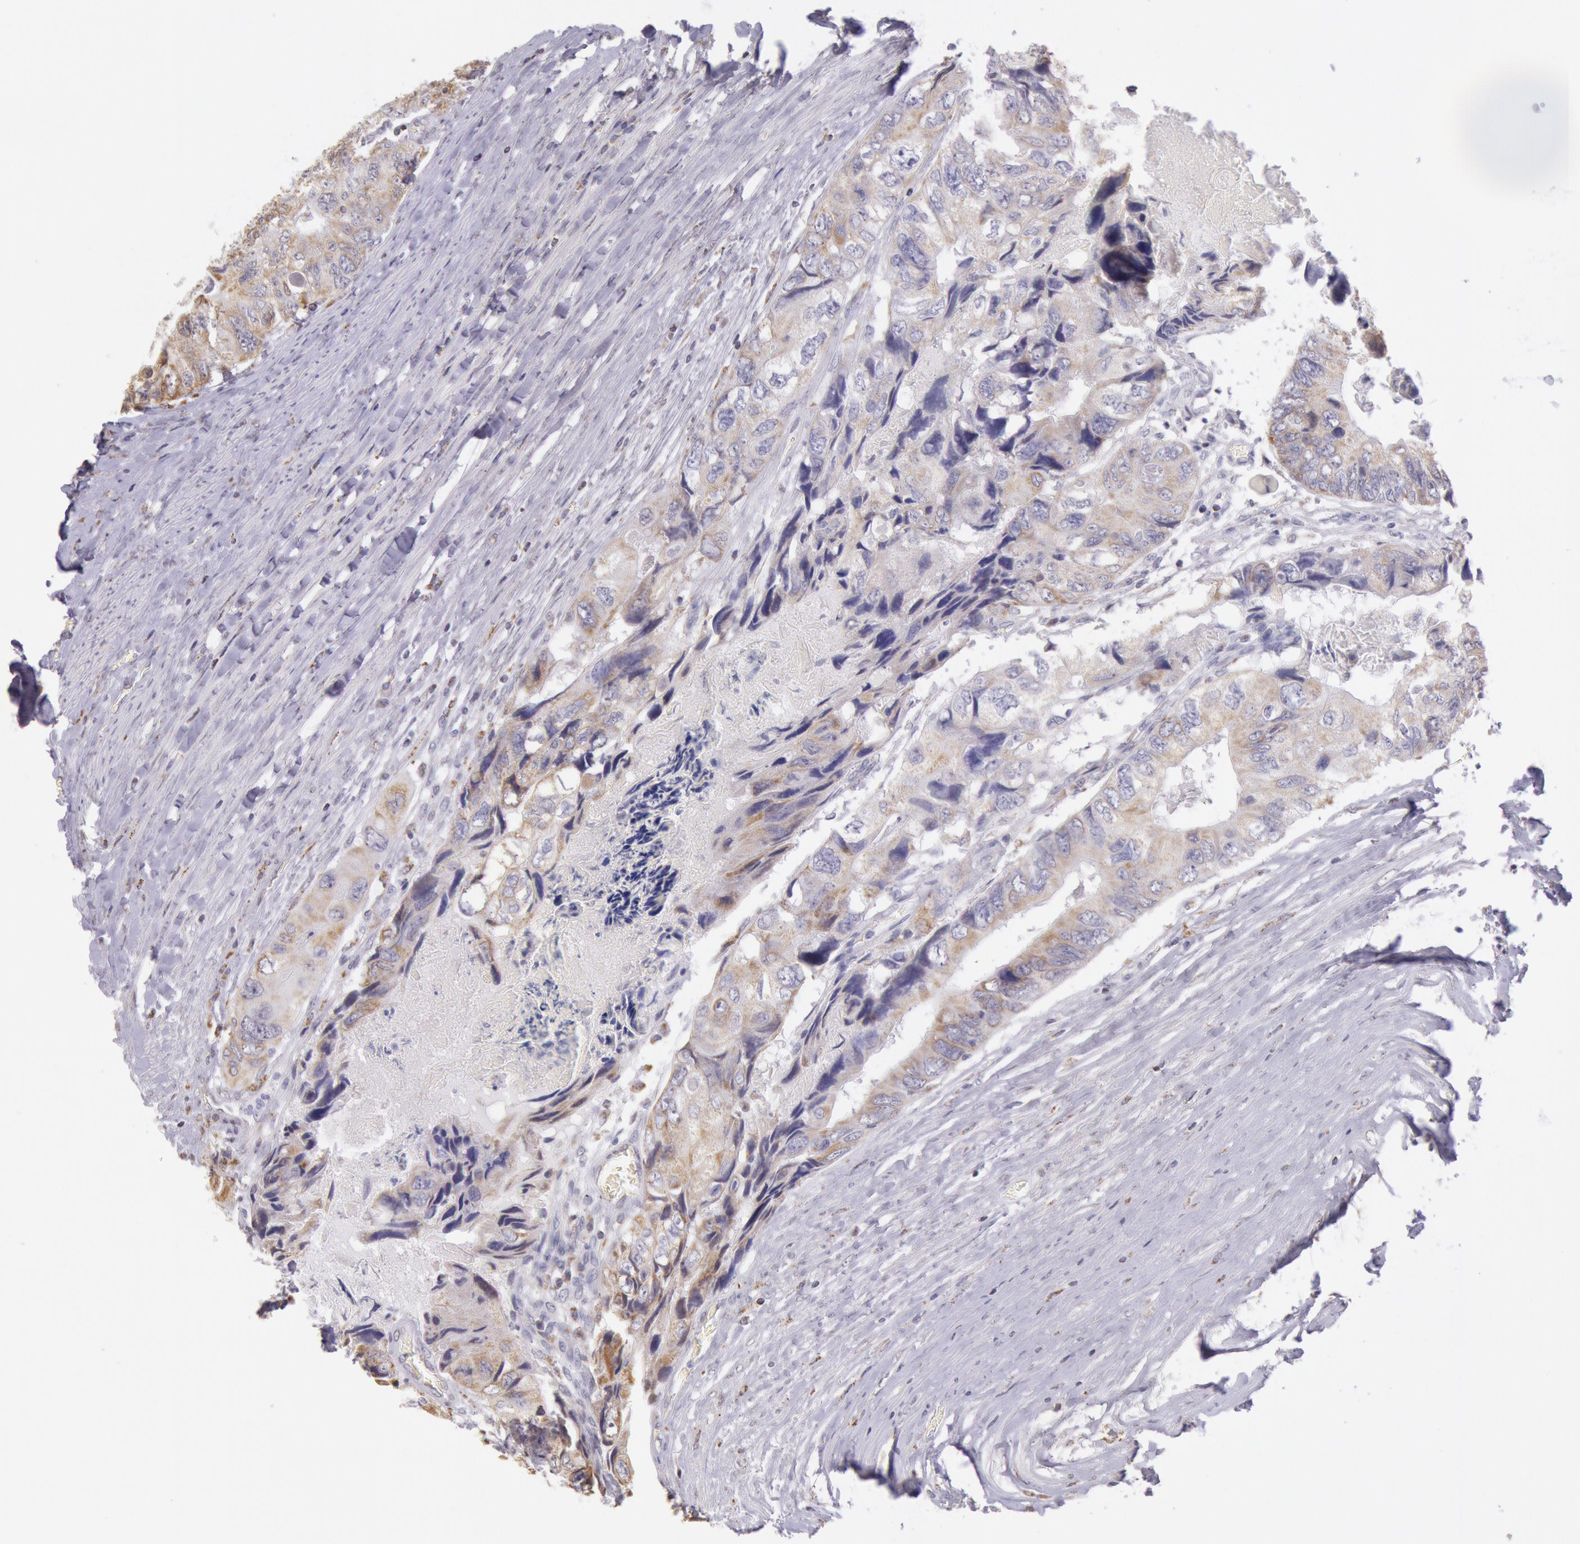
{"staining": {"intensity": "weak", "quantity": ">75%", "location": "cytoplasmic/membranous"}, "tissue": "colorectal cancer", "cell_type": "Tumor cells", "image_type": "cancer", "snomed": [{"axis": "morphology", "description": "Adenocarcinoma, NOS"}, {"axis": "topography", "description": "Rectum"}], "caption": "Colorectal cancer (adenocarcinoma) stained for a protein (brown) displays weak cytoplasmic/membranous positive positivity in approximately >75% of tumor cells.", "gene": "FRMD6", "patient": {"sex": "female", "age": 82}}